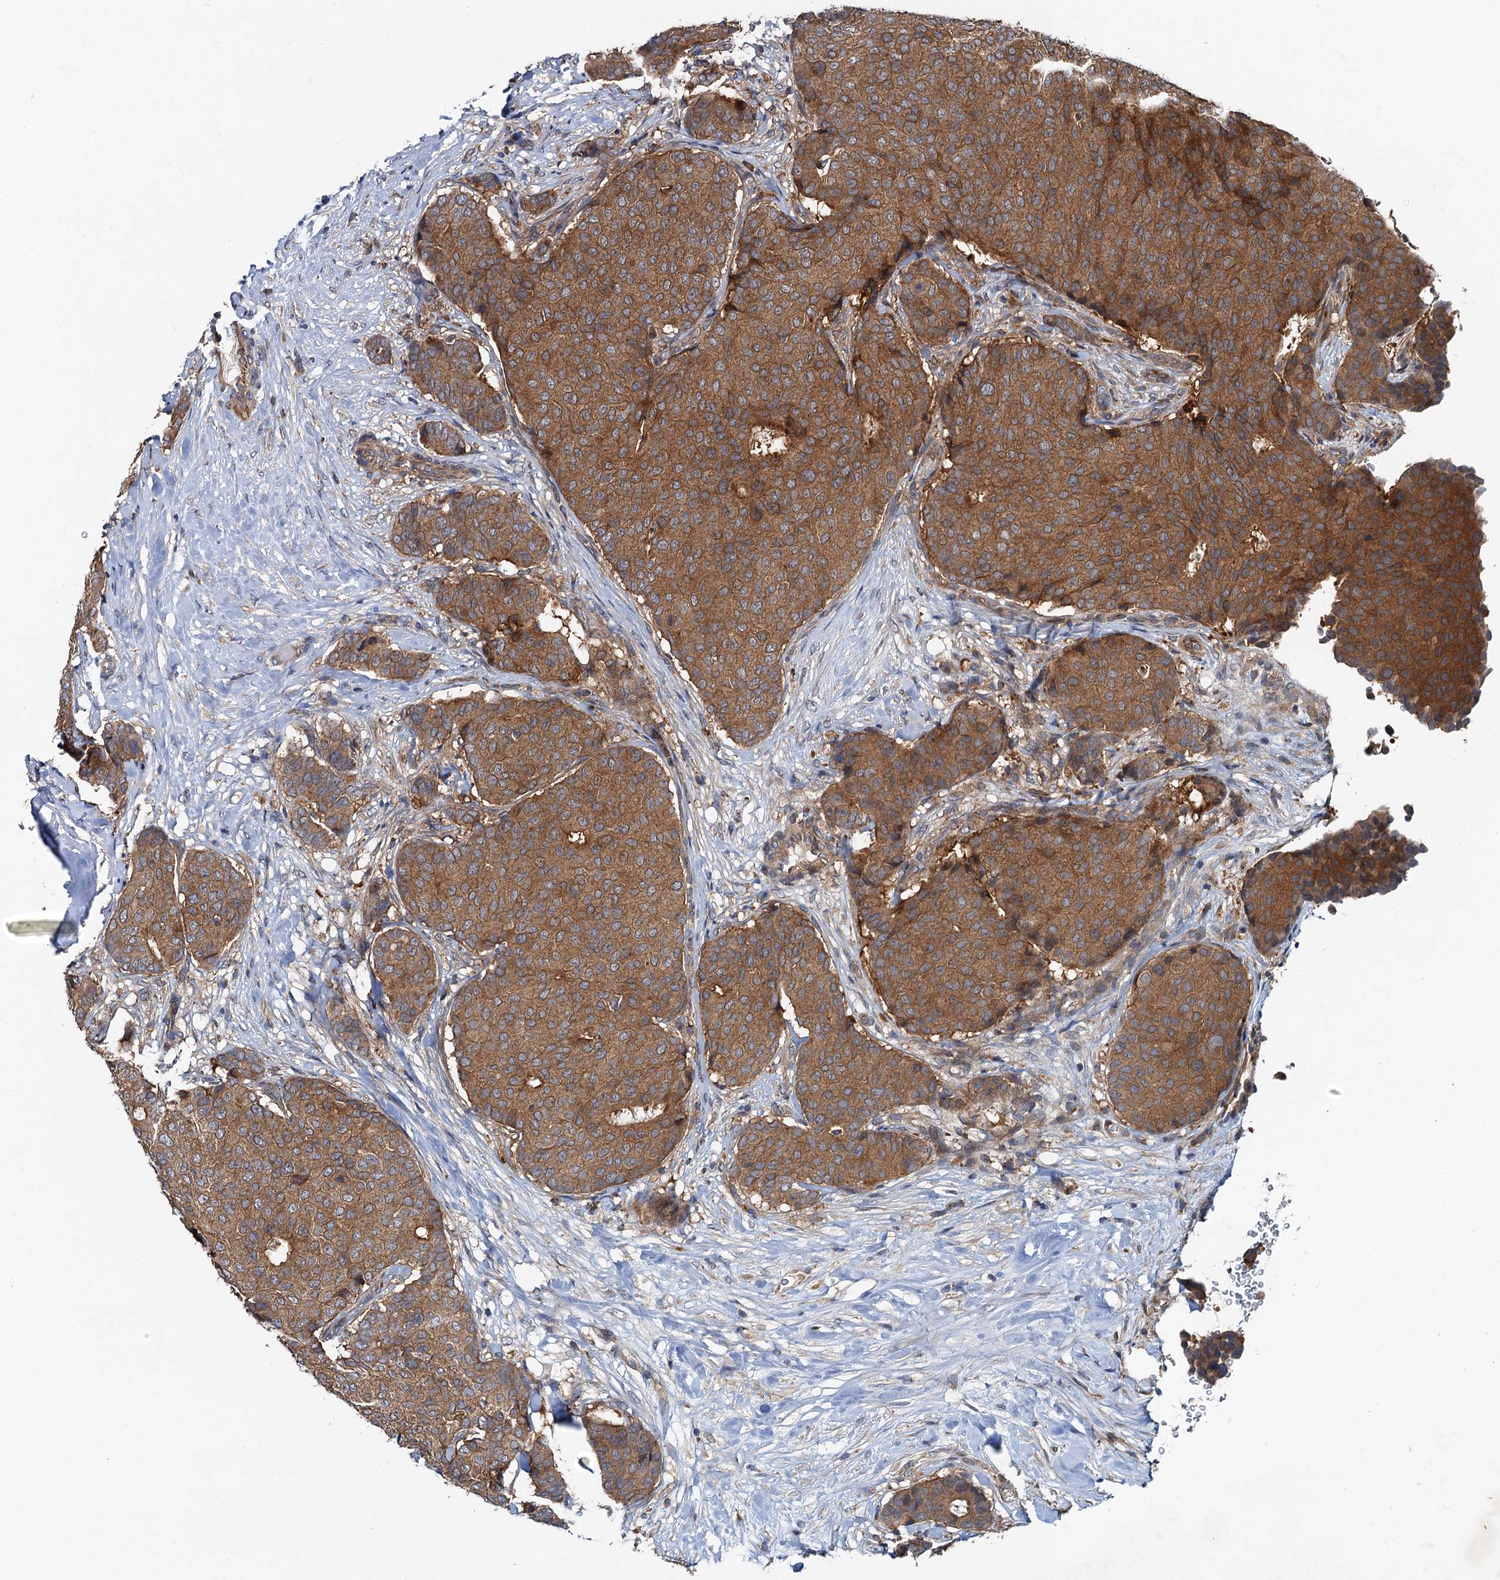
{"staining": {"intensity": "strong", "quantity": ">75%", "location": "cytoplasmic/membranous"}, "tissue": "breast cancer", "cell_type": "Tumor cells", "image_type": "cancer", "snomed": [{"axis": "morphology", "description": "Duct carcinoma"}, {"axis": "topography", "description": "Breast"}], "caption": "This is an image of immunohistochemistry (IHC) staining of breast infiltrating ductal carcinoma, which shows strong positivity in the cytoplasmic/membranous of tumor cells.", "gene": "EFL1", "patient": {"sex": "female", "age": 75}}